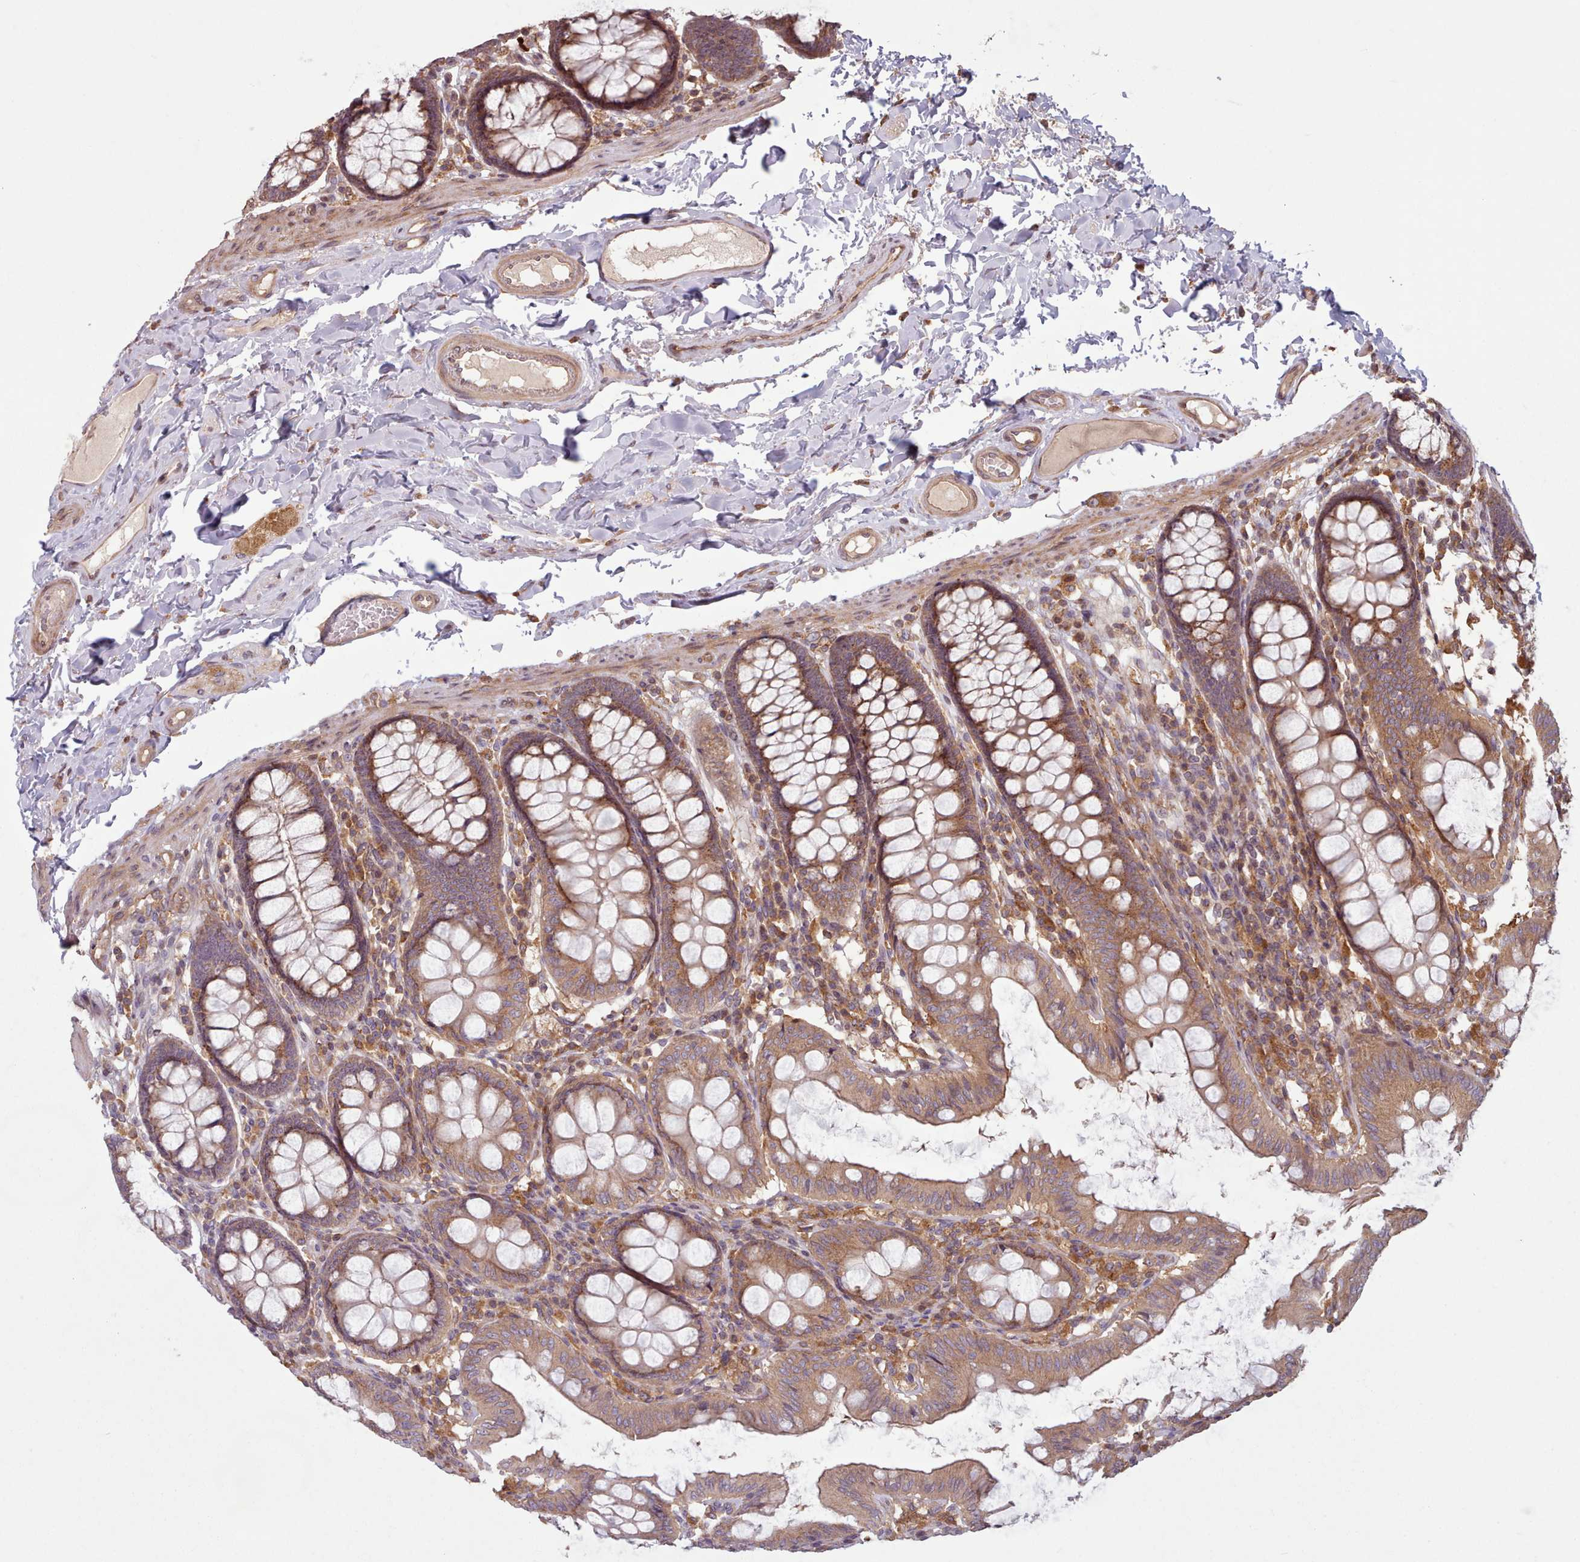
{"staining": {"intensity": "moderate", "quantity": ">75%", "location": "cytoplasmic/membranous"}, "tissue": "colon", "cell_type": "Endothelial cells", "image_type": "normal", "snomed": [{"axis": "morphology", "description": "Normal tissue, NOS"}, {"axis": "topography", "description": "Colon"}], "caption": "A photomicrograph of colon stained for a protein exhibits moderate cytoplasmic/membranous brown staining in endothelial cells.", "gene": "WASHC2A", "patient": {"sex": "male", "age": 84}}